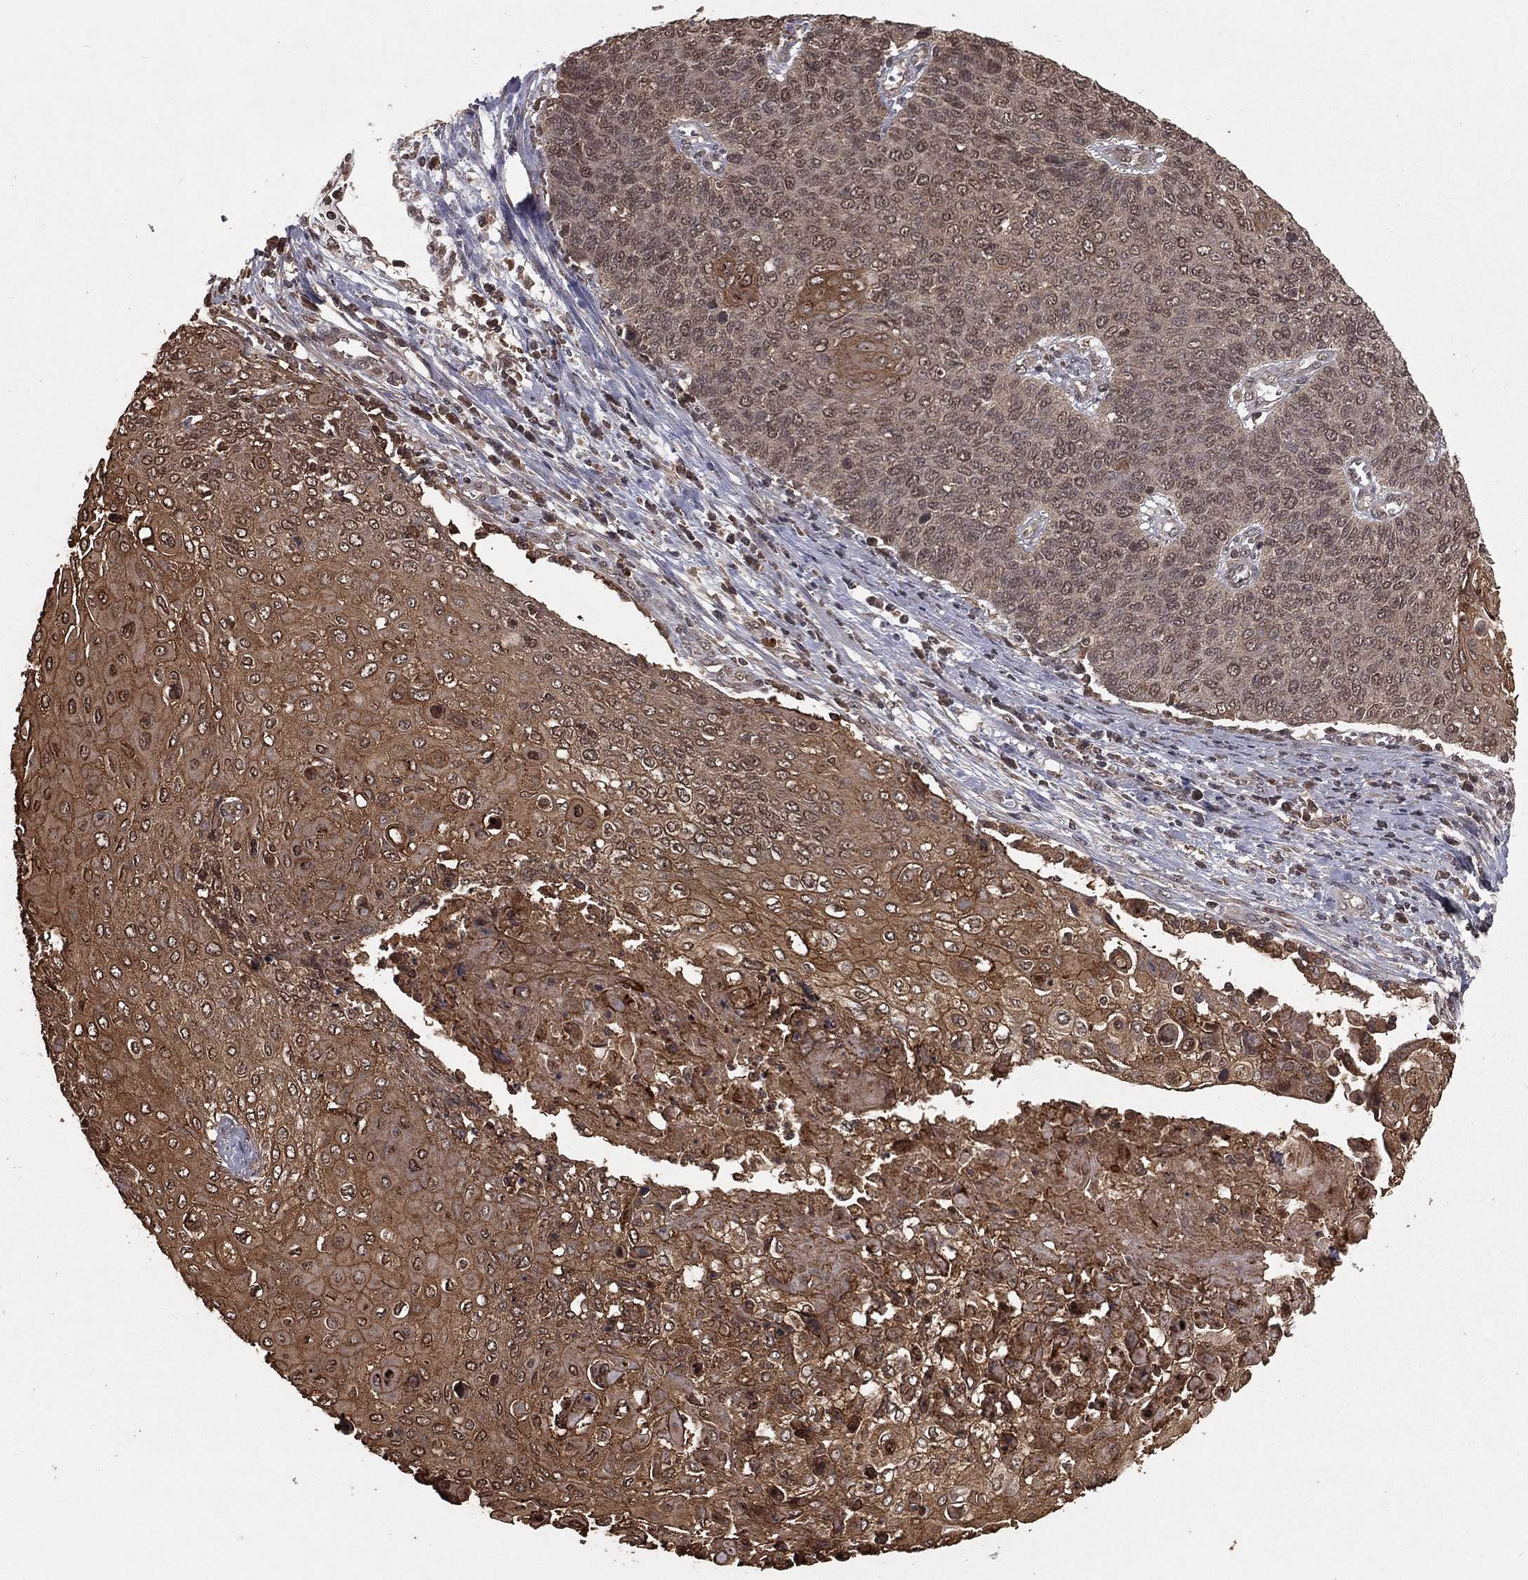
{"staining": {"intensity": "moderate", "quantity": "25%-75%", "location": "cytoplasmic/membranous"}, "tissue": "cervical cancer", "cell_type": "Tumor cells", "image_type": "cancer", "snomed": [{"axis": "morphology", "description": "Squamous cell carcinoma, NOS"}, {"axis": "topography", "description": "Cervix"}], "caption": "This image demonstrates IHC staining of cervical squamous cell carcinoma, with medium moderate cytoplasmic/membranous staining in approximately 25%-75% of tumor cells.", "gene": "ZDHHC15", "patient": {"sex": "female", "age": 39}}